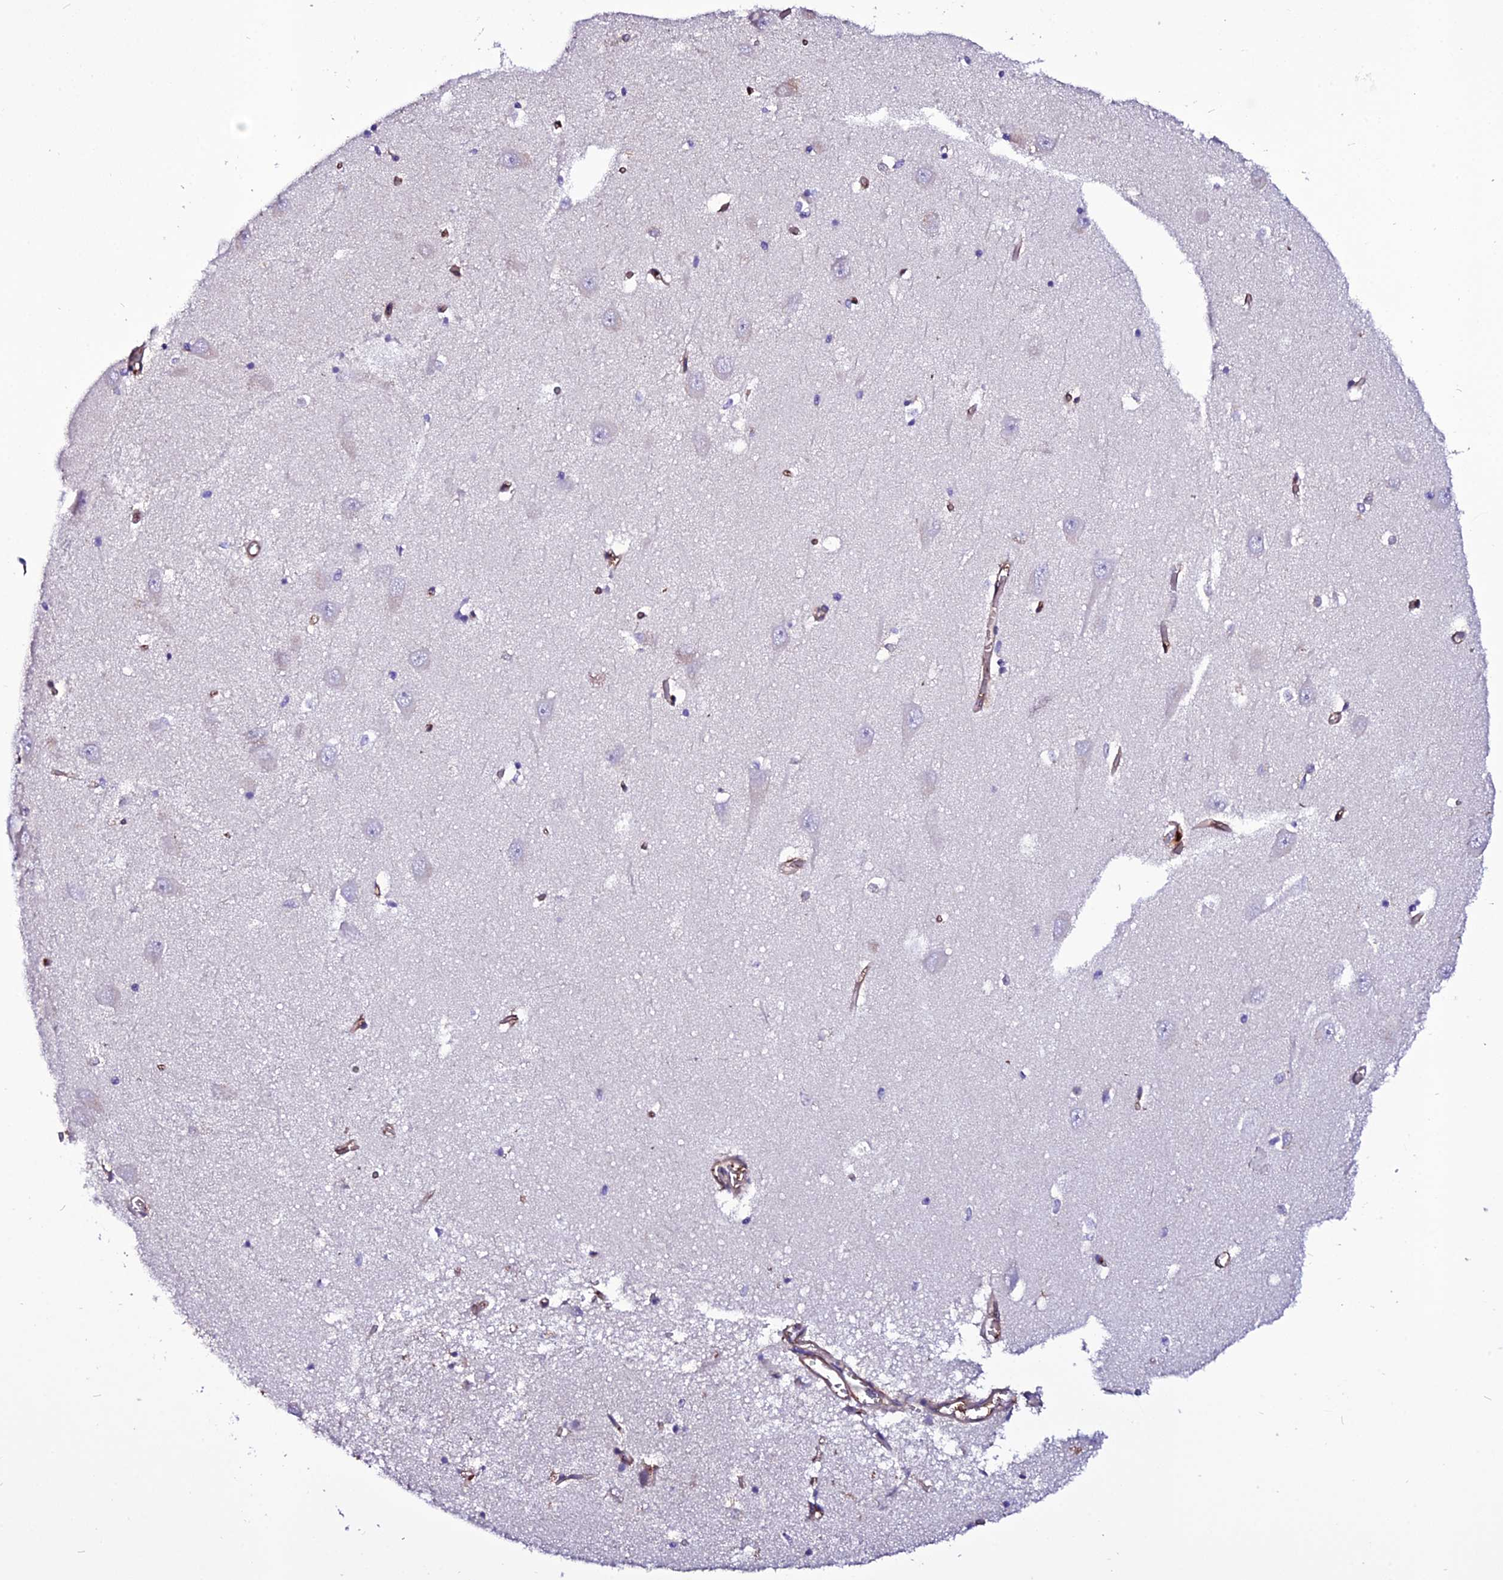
{"staining": {"intensity": "negative", "quantity": "none", "location": "none"}, "tissue": "hippocampus", "cell_type": "Glial cells", "image_type": "normal", "snomed": [{"axis": "morphology", "description": "Normal tissue, NOS"}, {"axis": "topography", "description": "Hippocampus"}], "caption": "There is no significant expression in glial cells of hippocampus. Nuclei are stained in blue.", "gene": "USP17L10", "patient": {"sex": "male", "age": 70}}